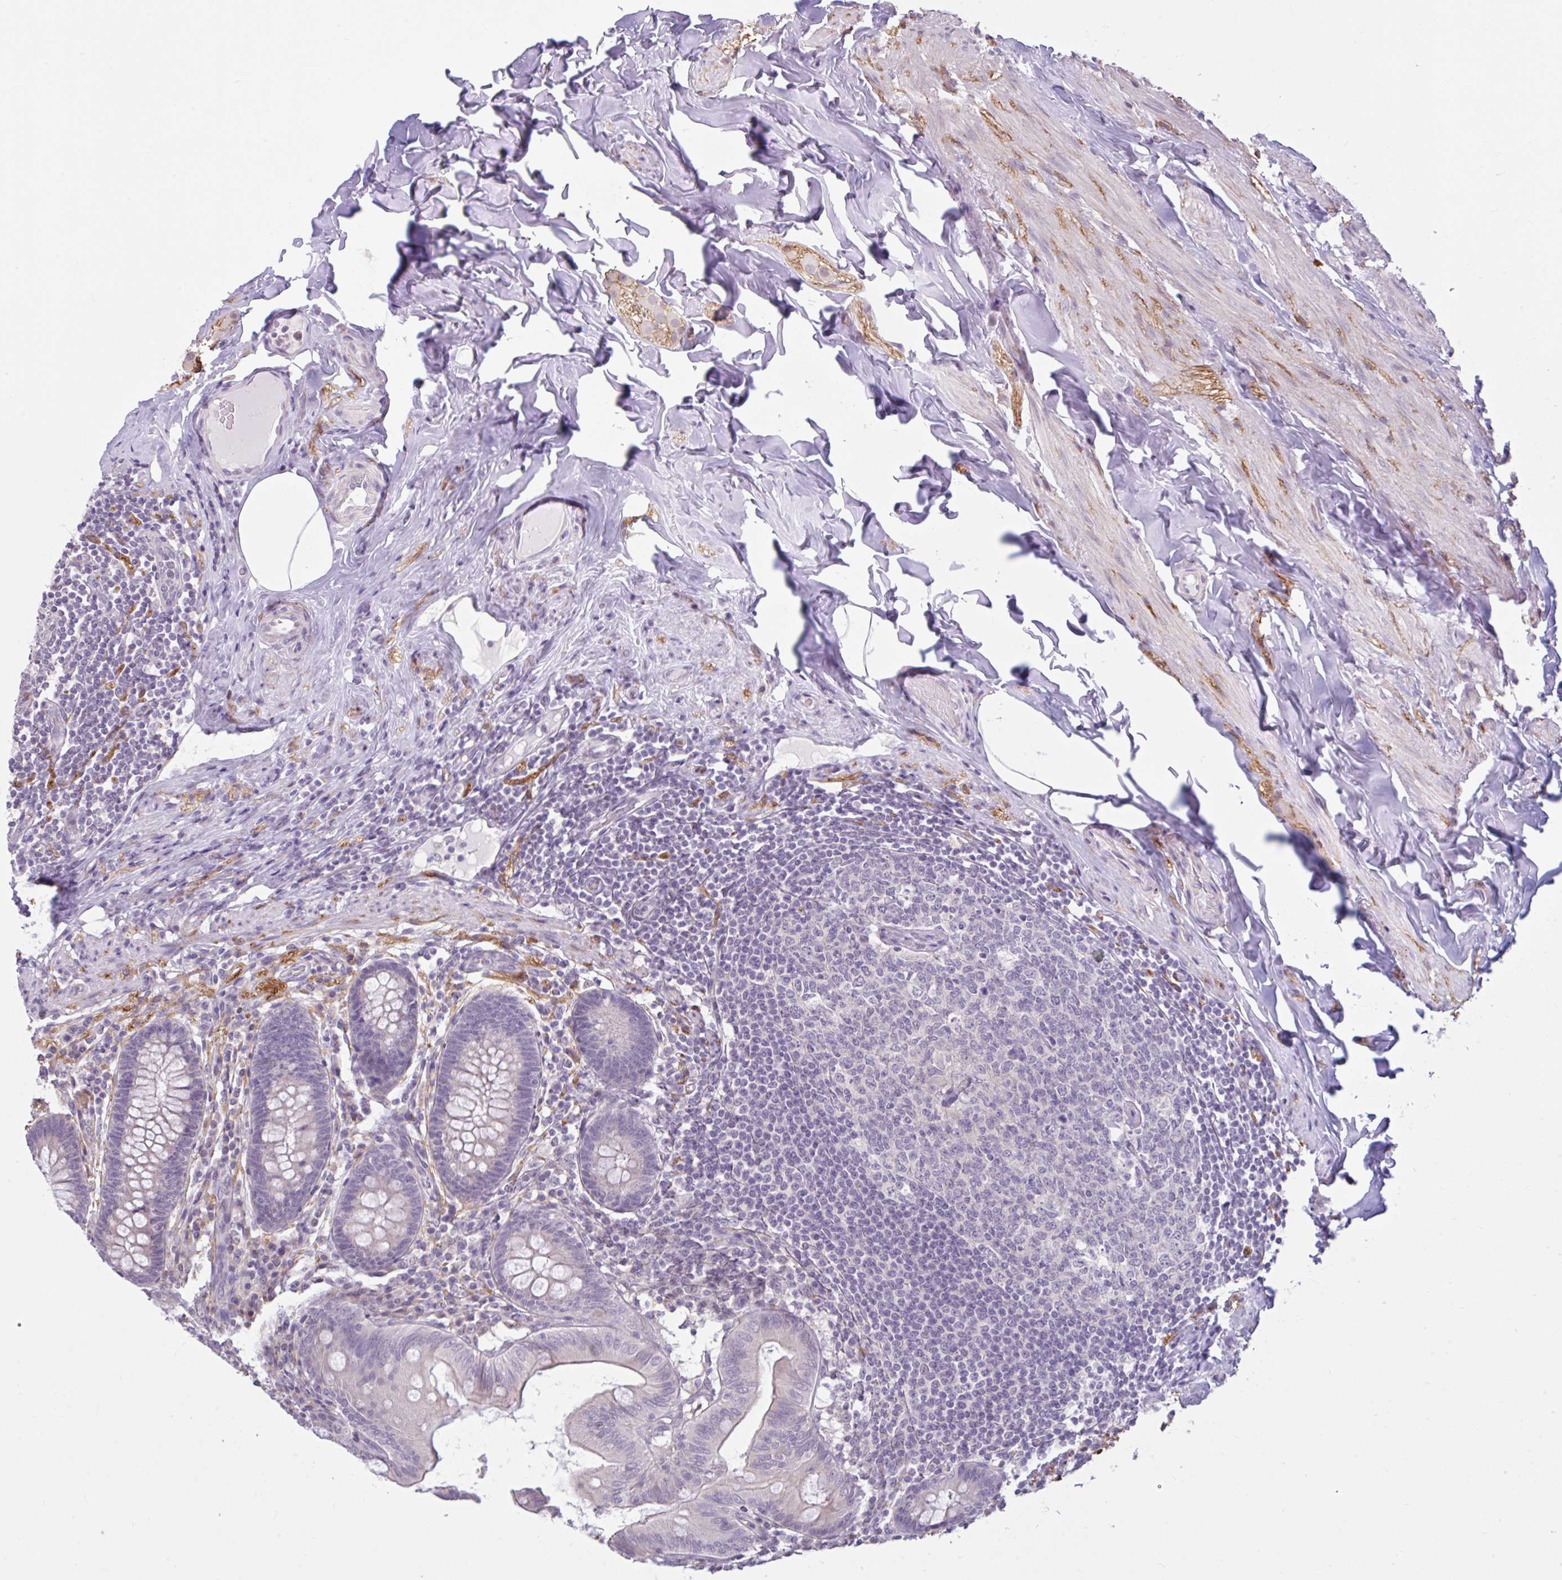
{"staining": {"intensity": "negative", "quantity": "none", "location": "none"}, "tissue": "appendix", "cell_type": "Glandular cells", "image_type": "normal", "snomed": [{"axis": "morphology", "description": "Normal tissue, NOS"}, {"axis": "topography", "description": "Appendix"}], "caption": "This is an IHC histopathology image of normal appendix. There is no positivity in glandular cells.", "gene": "CDH19", "patient": {"sex": "male", "age": 71}}